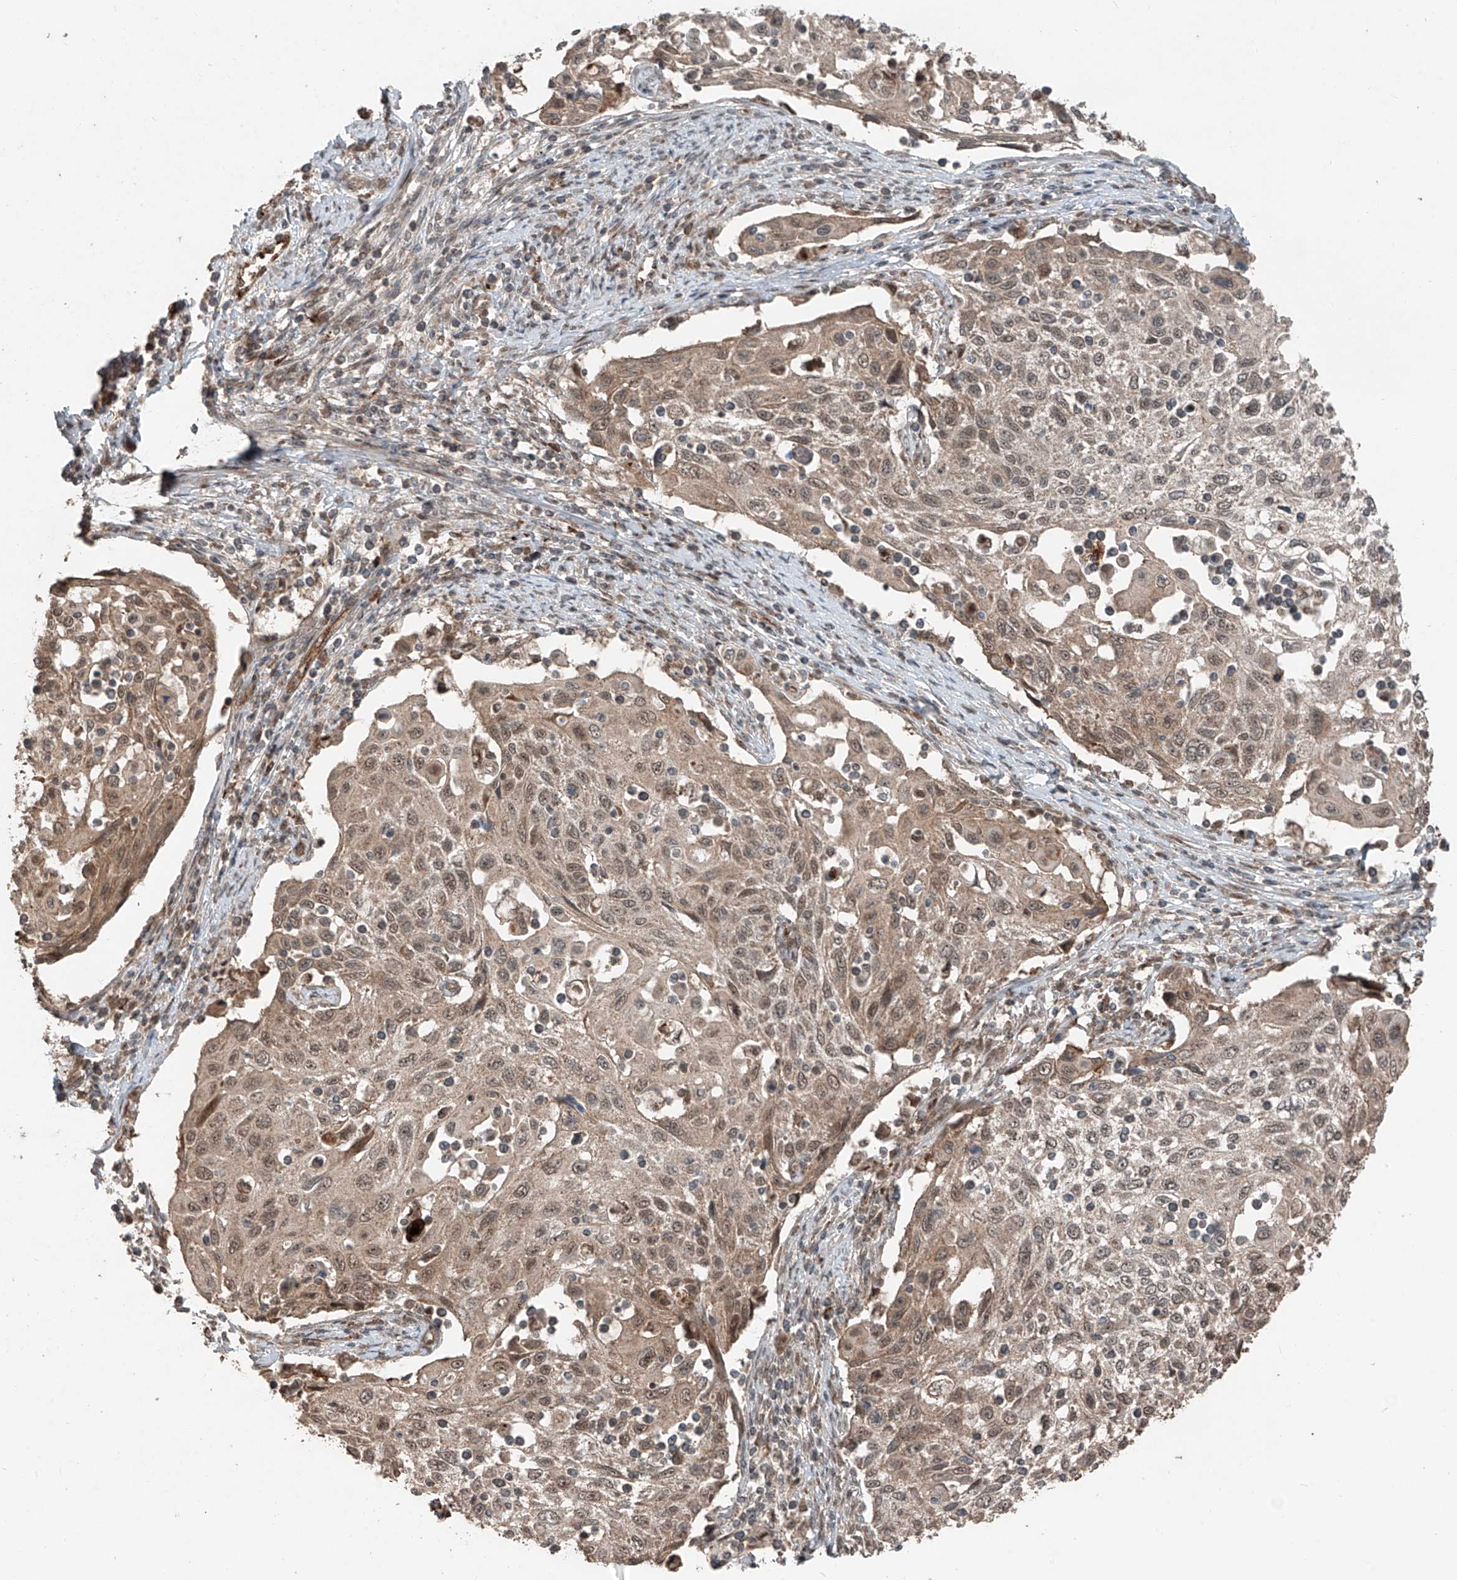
{"staining": {"intensity": "weak", "quantity": ">75%", "location": "cytoplasmic/membranous,nuclear"}, "tissue": "cervical cancer", "cell_type": "Tumor cells", "image_type": "cancer", "snomed": [{"axis": "morphology", "description": "Squamous cell carcinoma, NOS"}, {"axis": "topography", "description": "Cervix"}], "caption": "Cervical cancer (squamous cell carcinoma) stained with a brown dye exhibits weak cytoplasmic/membranous and nuclear positive staining in about >75% of tumor cells.", "gene": "ZNF620", "patient": {"sex": "female", "age": 70}}